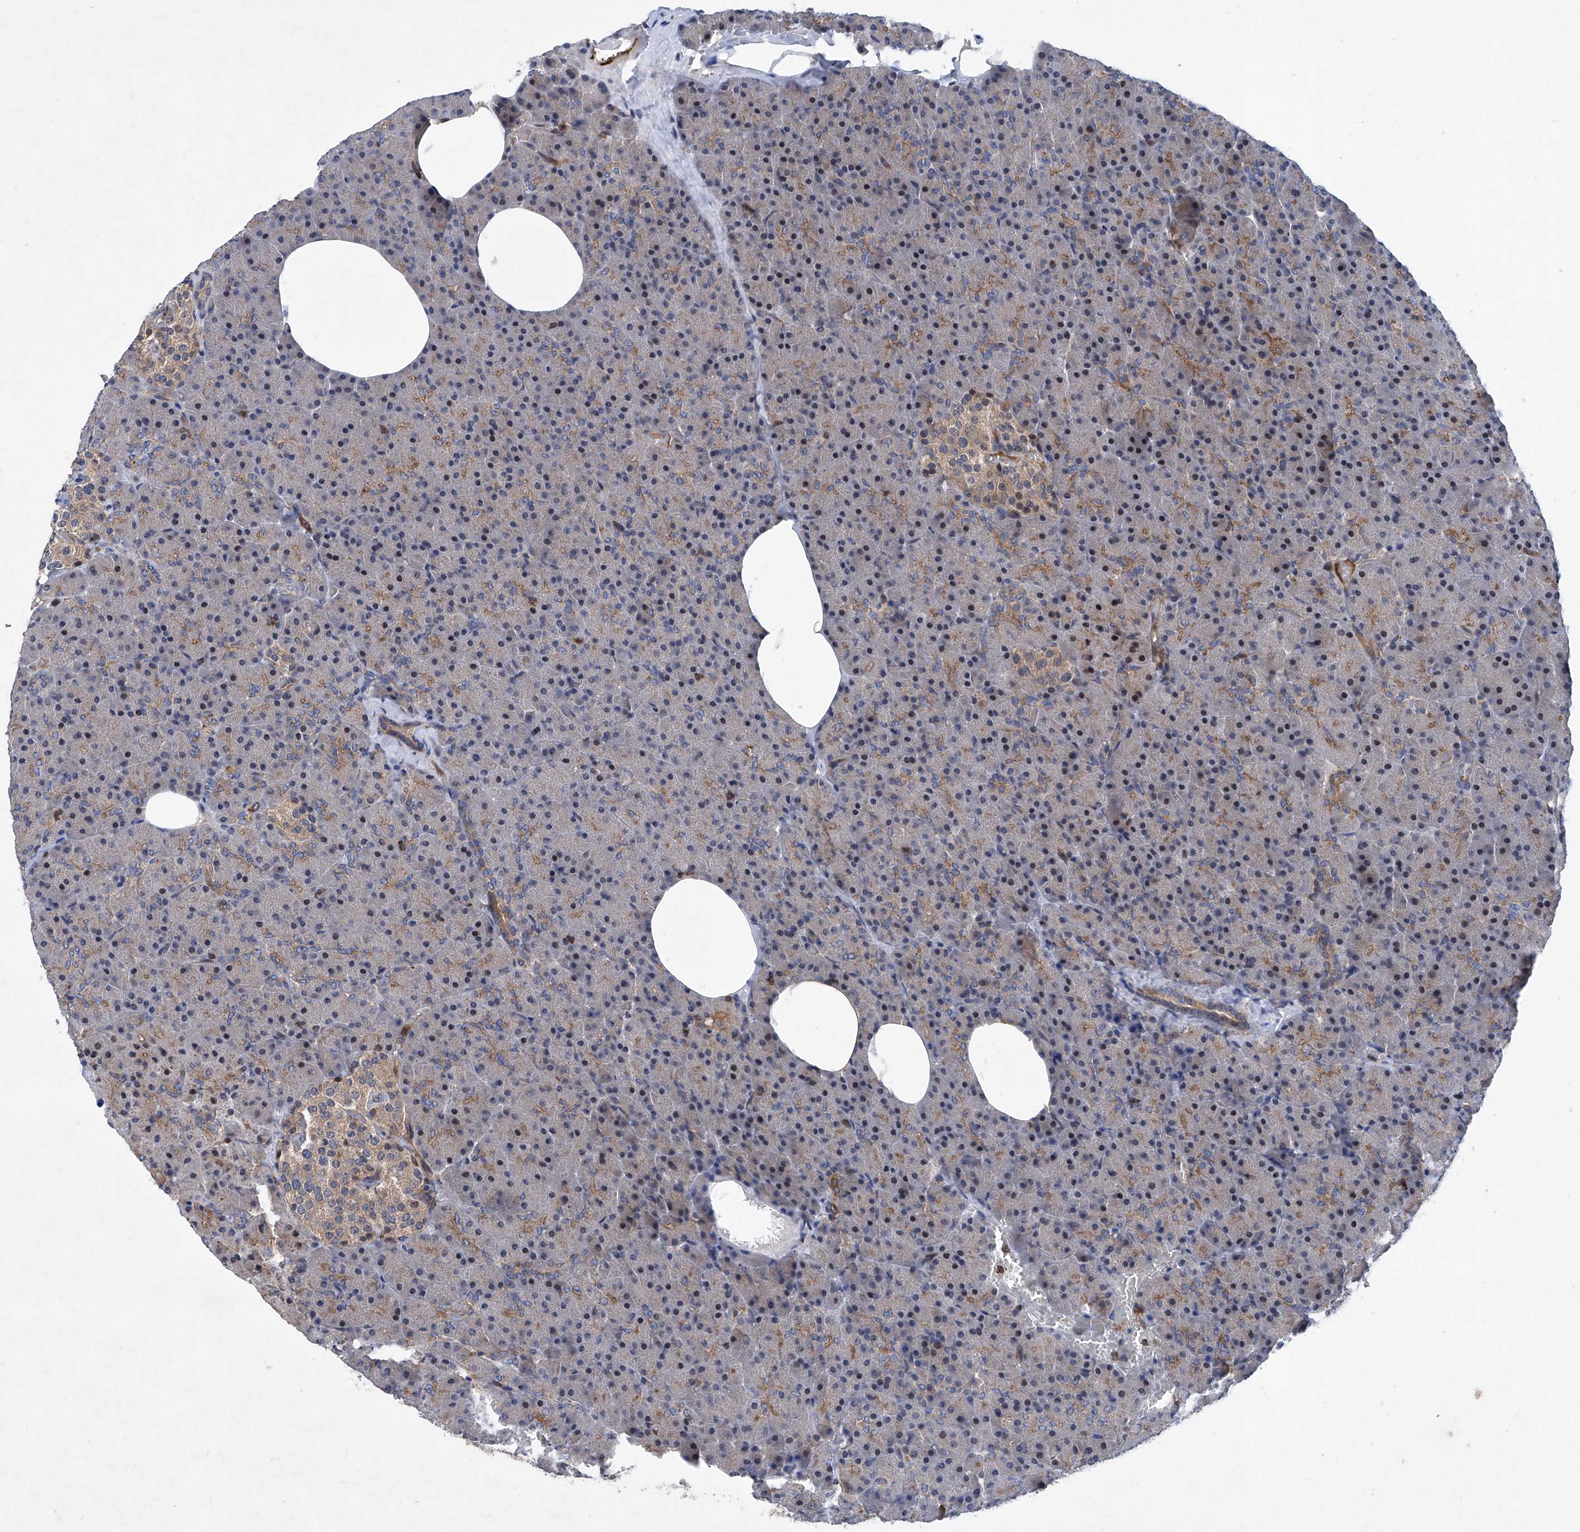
{"staining": {"intensity": "moderate", "quantity": "<25%", "location": "cytoplasmic/membranous"}, "tissue": "pancreas", "cell_type": "Exocrine glandular cells", "image_type": "normal", "snomed": [{"axis": "morphology", "description": "Normal tissue, NOS"}, {"axis": "morphology", "description": "Carcinoid, malignant, NOS"}, {"axis": "topography", "description": "Pancreas"}], "caption": "This histopathology image exhibits normal pancreas stained with immunohistochemistry (IHC) to label a protein in brown. The cytoplasmic/membranous of exocrine glandular cells show moderate positivity for the protein. Nuclei are counter-stained blue.", "gene": "NT5C3A", "patient": {"sex": "female", "age": 35}}